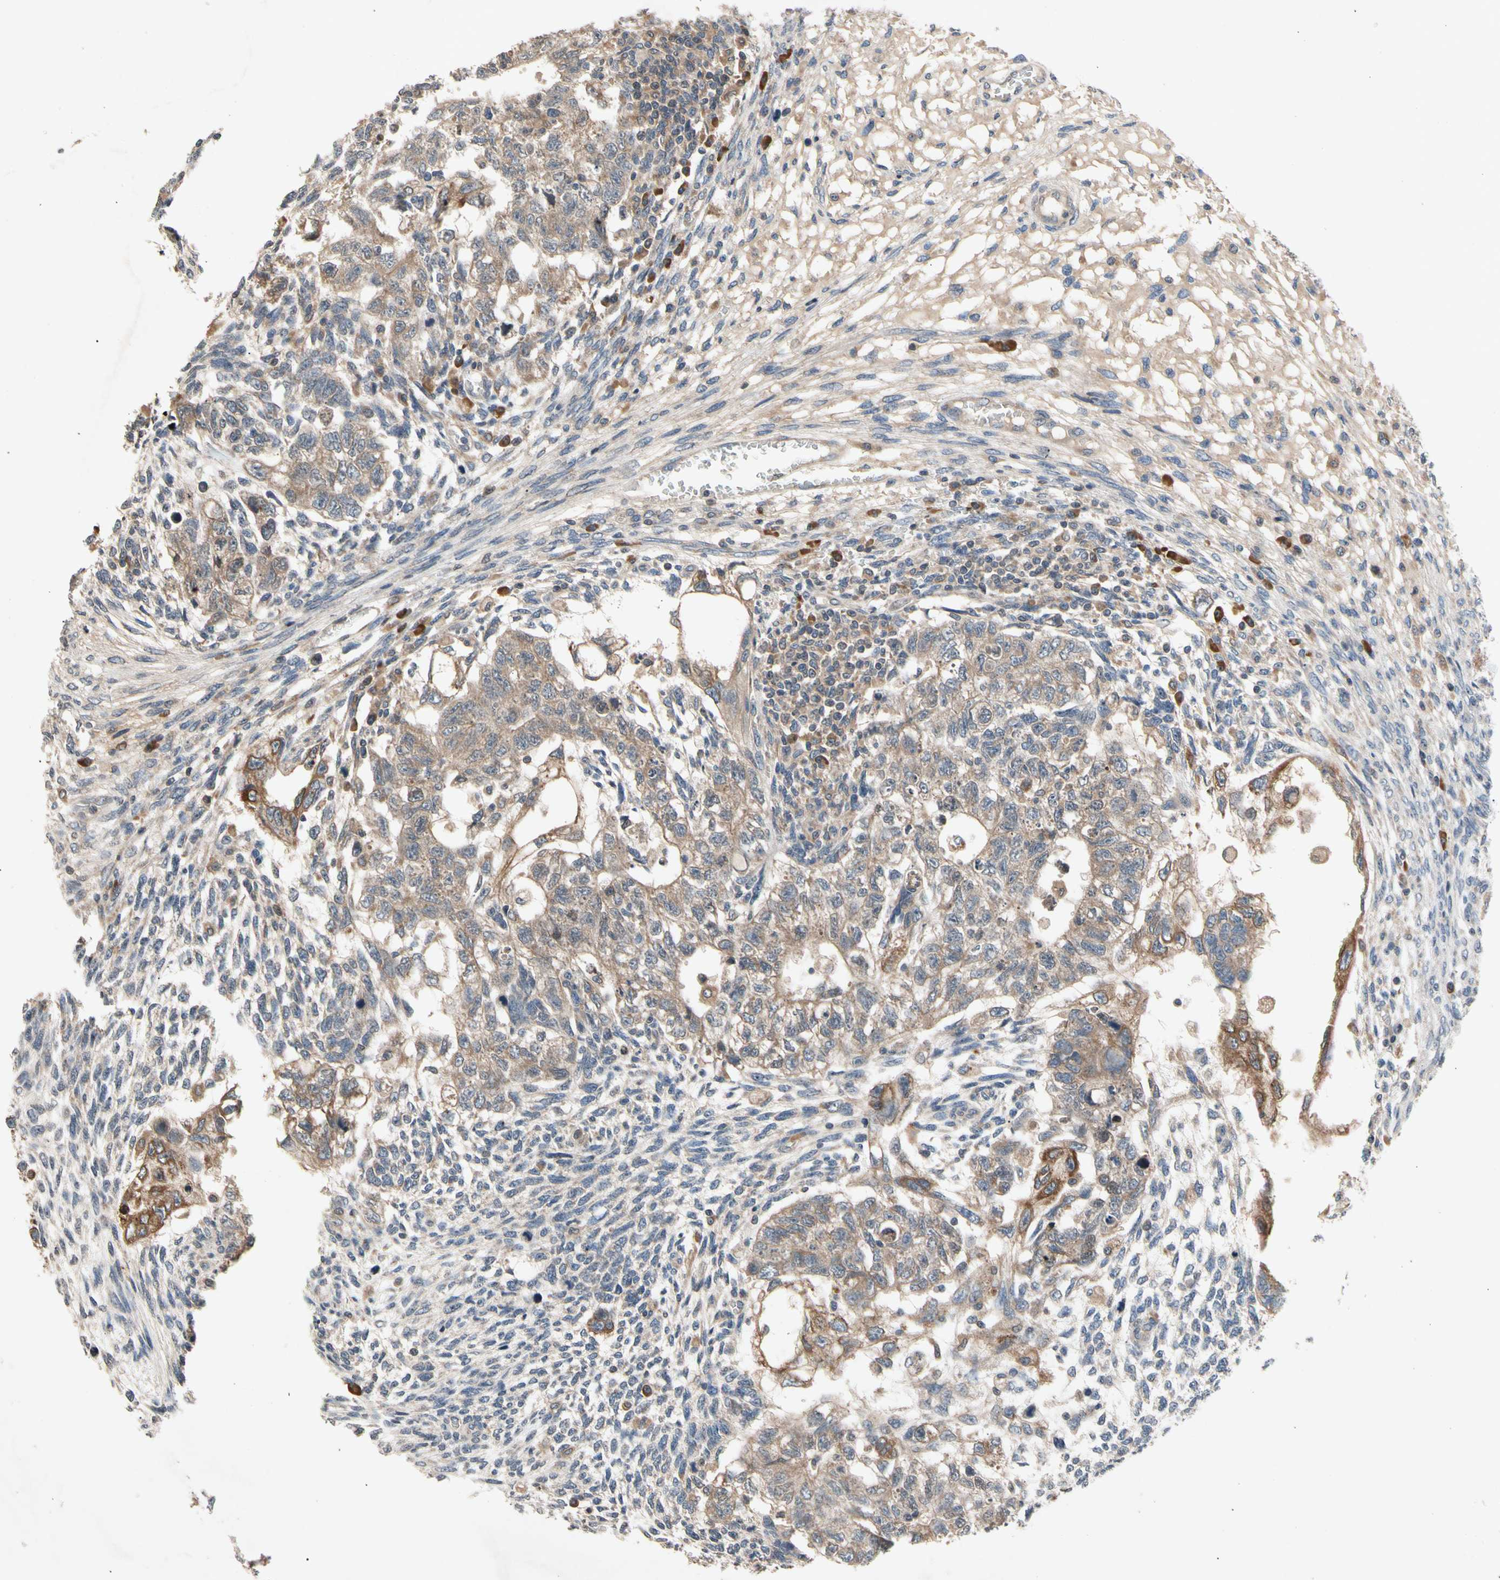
{"staining": {"intensity": "moderate", "quantity": ">75%", "location": "cytoplasmic/membranous"}, "tissue": "testis cancer", "cell_type": "Tumor cells", "image_type": "cancer", "snomed": [{"axis": "morphology", "description": "Normal tissue, NOS"}, {"axis": "morphology", "description": "Carcinoma, Embryonal, NOS"}, {"axis": "topography", "description": "Testis"}], "caption": "Moderate cytoplasmic/membranous protein expression is seen in about >75% of tumor cells in testis cancer (embryonal carcinoma). (IHC, brightfield microscopy, high magnification).", "gene": "PRDX4", "patient": {"sex": "male", "age": 36}}